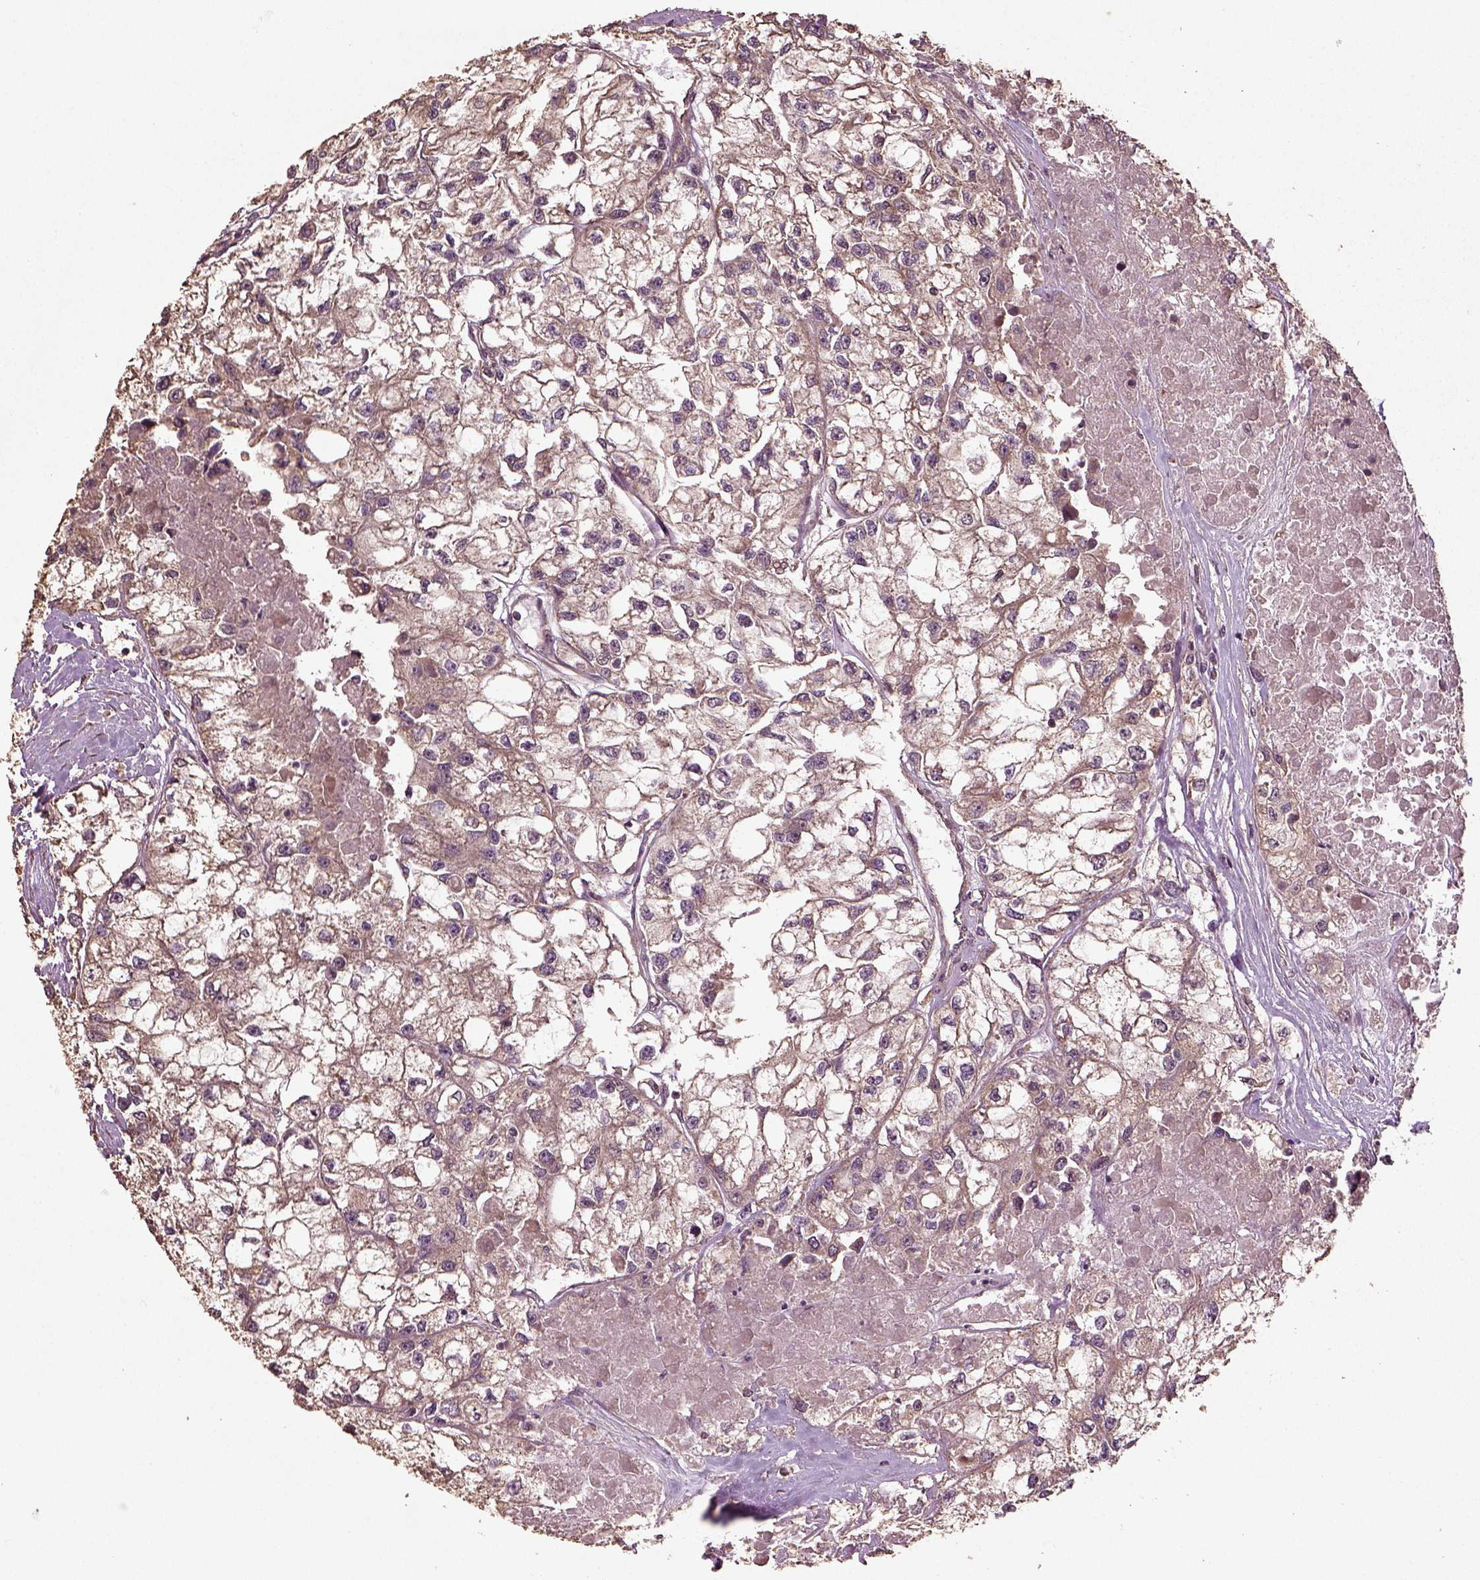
{"staining": {"intensity": "weak", "quantity": ">75%", "location": "cytoplasmic/membranous"}, "tissue": "renal cancer", "cell_type": "Tumor cells", "image_type": "cancer", "snomed": [{"axis": "morphology", "description": "Adenocarcinoma, NOS"}, {"axis": "topography", "description": "Kidney"}], "caption": "Protein staining demonstrates weak cytoplasmic/membranous staining in approximately >75% of tumor cells in renal cancer (adenocarcinoma). Nuclei are stained in blue.", "gene": "ERV3-1", "patient": {"sex": "male", "age": 56}}